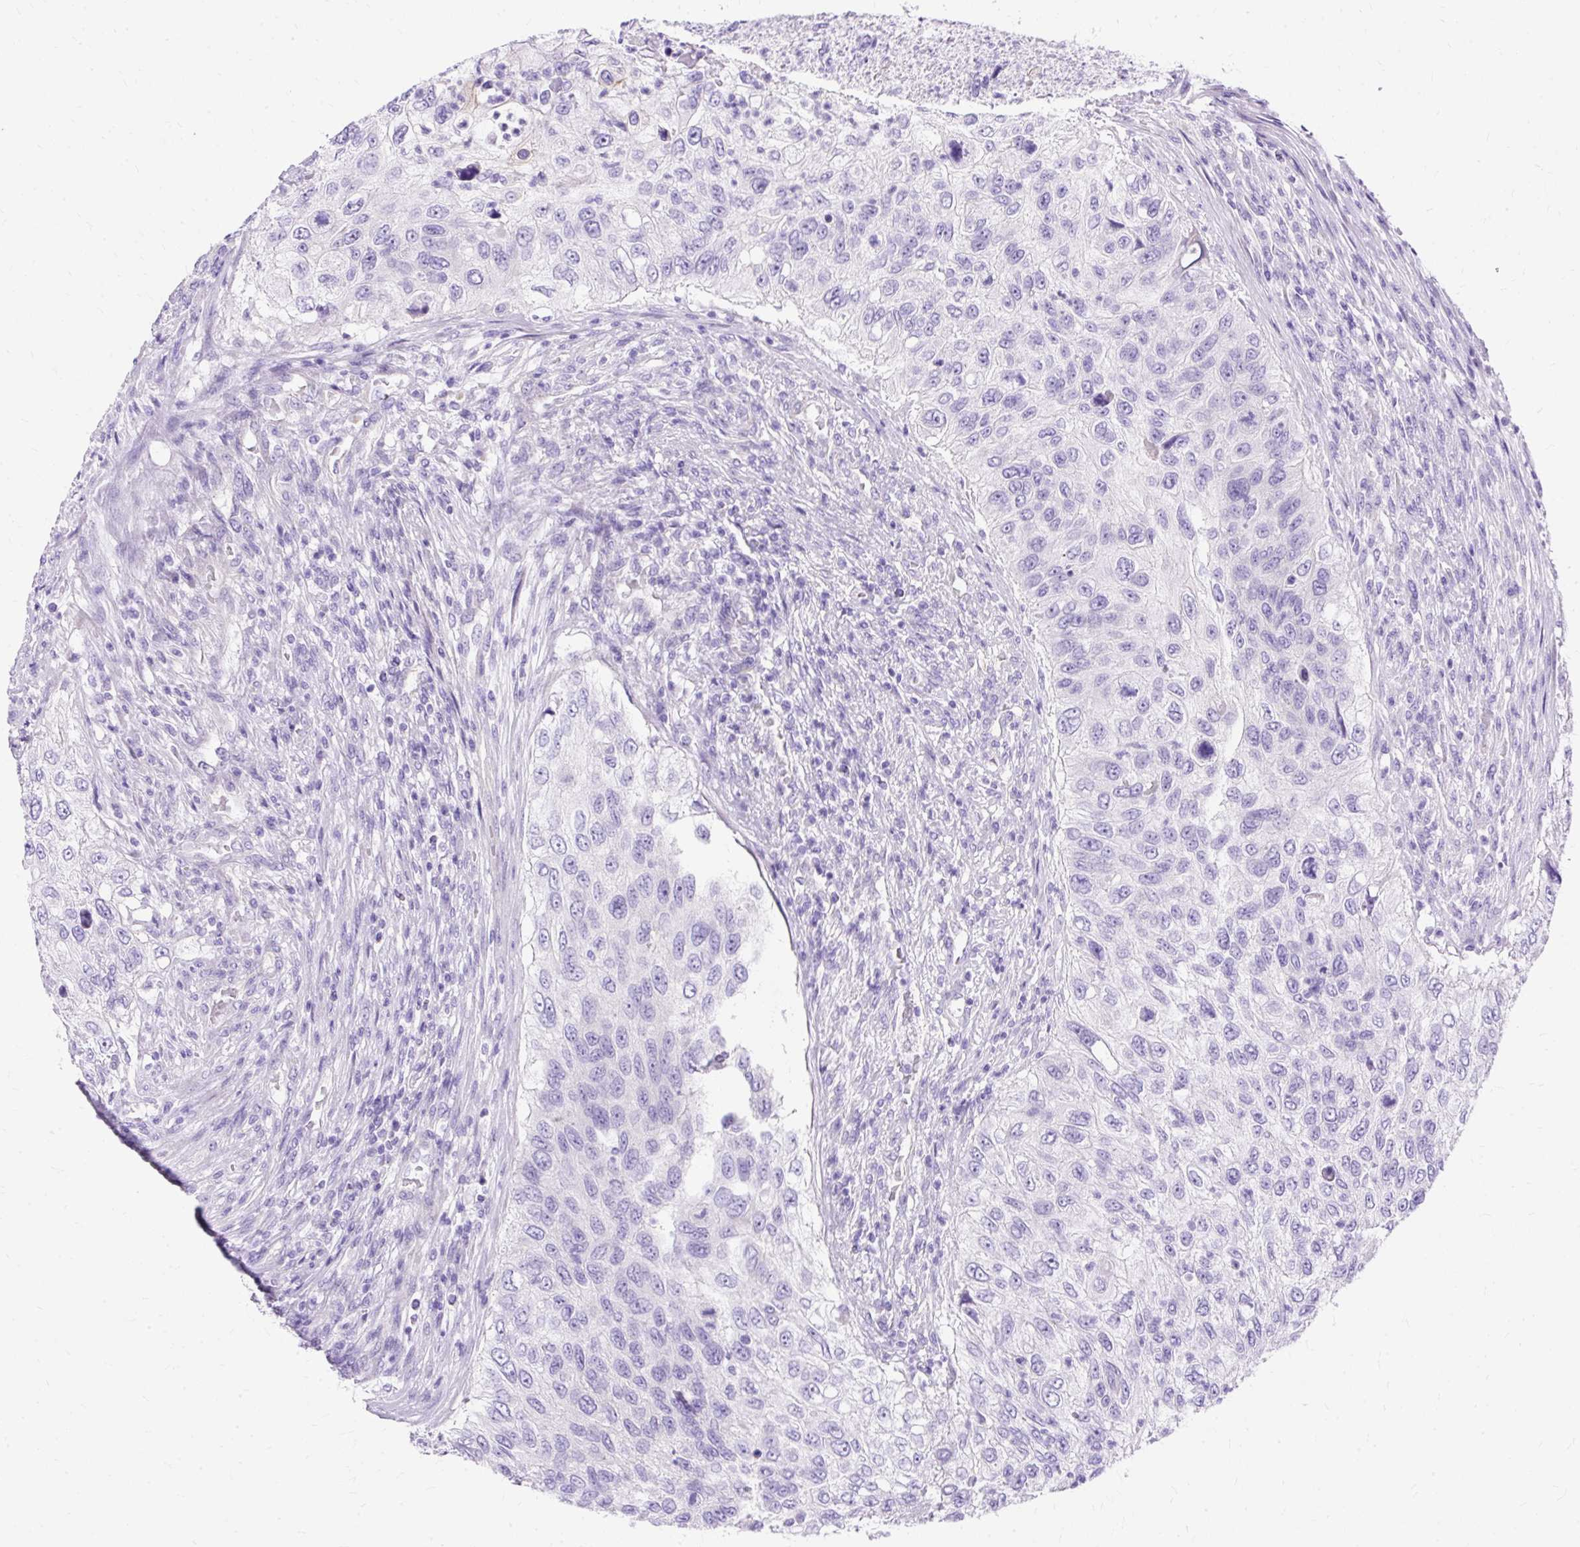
{"staining": {"intensity": "negative", "quantity": "none", "location": "none"}, "tissue": "urothelial cancer", "cell_type": "Tumor cells", "image_type": "cancer", "snomed": [{"axis": "morphology", "description": "Urothelial carcinoma, High grade"}, {"axis": "topography", "description": "Urinary bladder"}], "caption": "Immunohistochemistry (IHC) of urothelial cancer displays no expression in tumor cells.", "gene": "MYO6", "patient": {"sex": "female", "age": 60}}